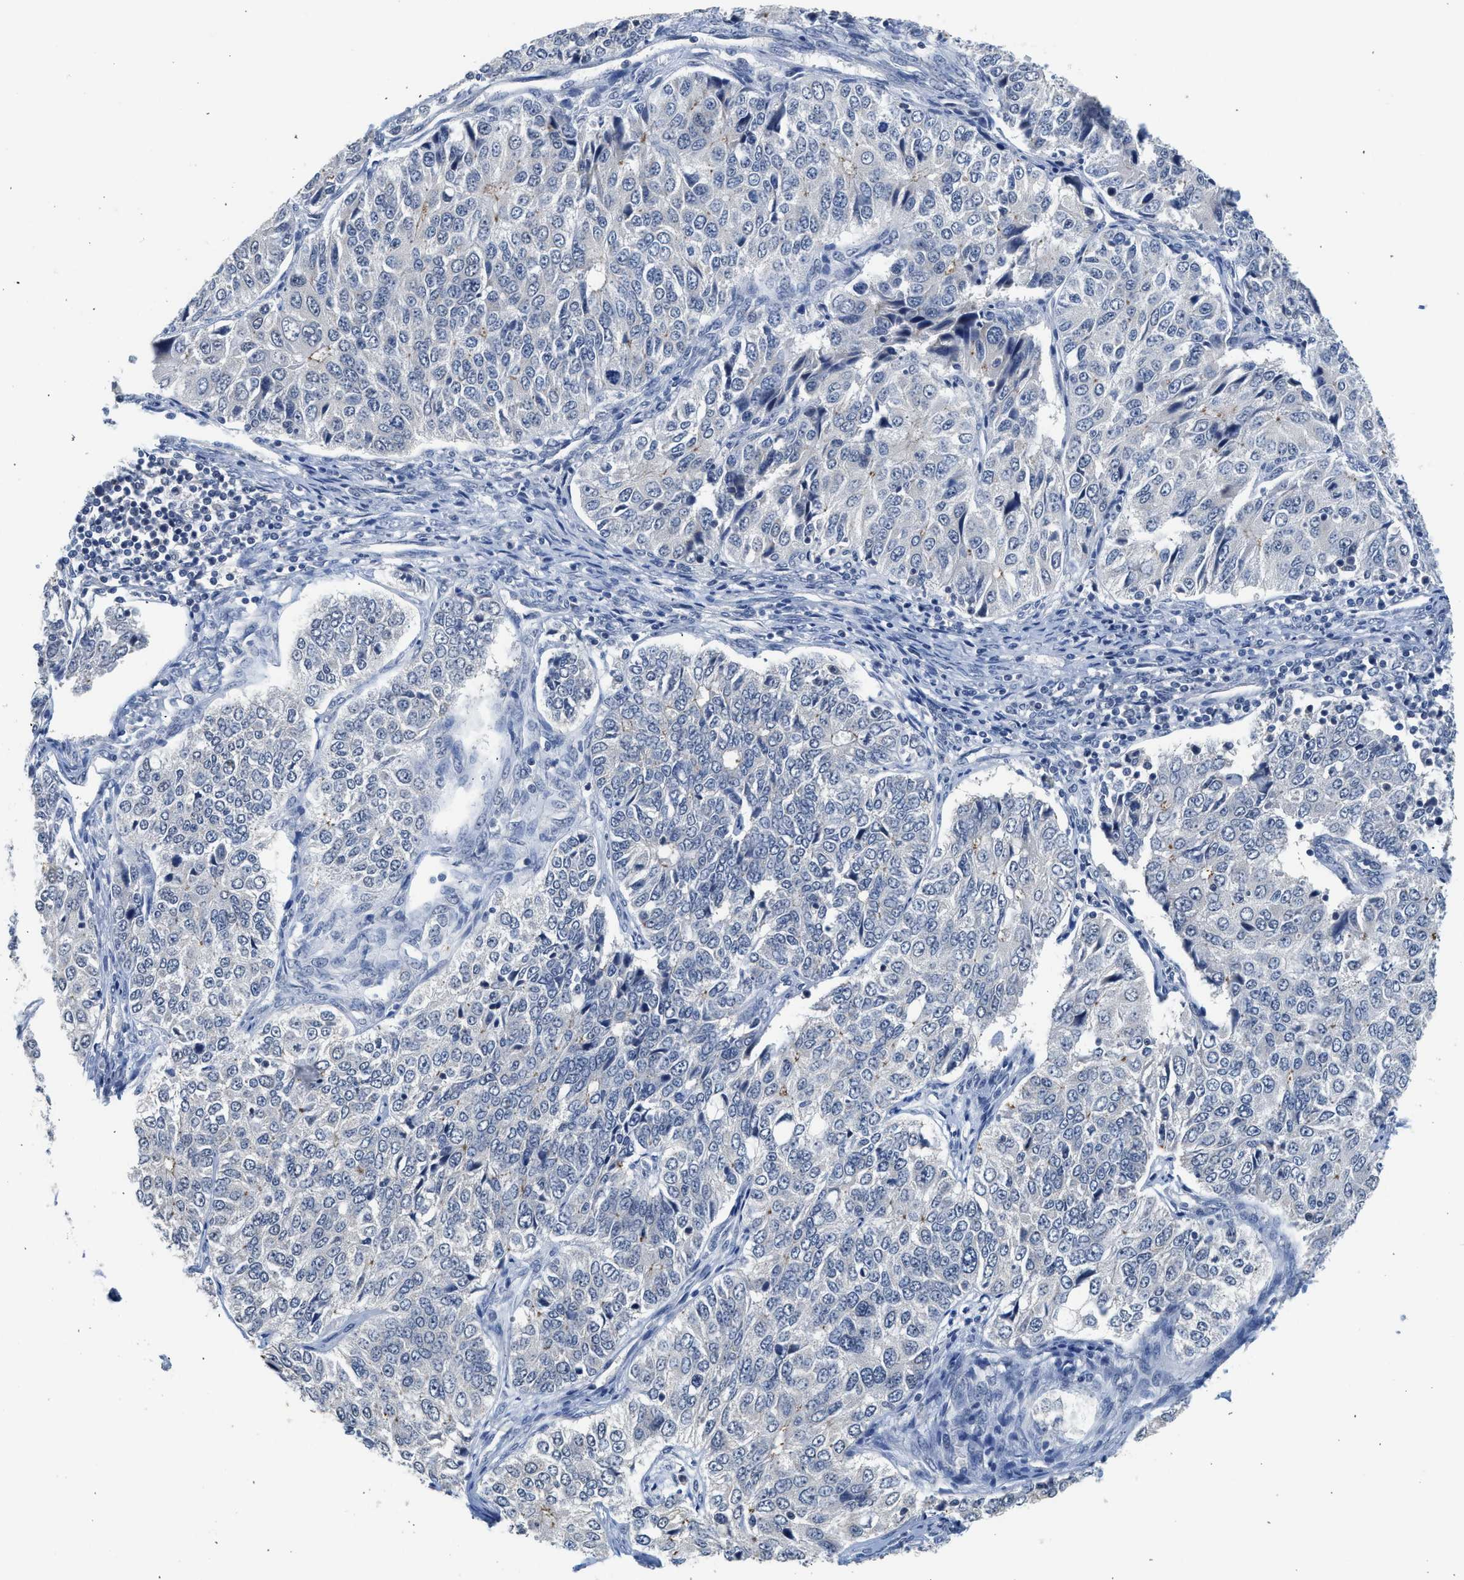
{"staining": {"intensity": "negative", "quantity": "none", "location": "none"}, "tissue": "ovarian cancer", "cell_type": "Tumor cells", "image_type": "cancer", "snomed": [{"axis": "morphology", "description": "Carcinoma, endometroid"}, {"axis": "topography", "description": "Ovary"}], "caption": "Tumor cells show no significant protein positivity in endometroid carcinoma (ovarian).", "gene": "CSF3R", "patient": {"sex": "female", "age": 51}}